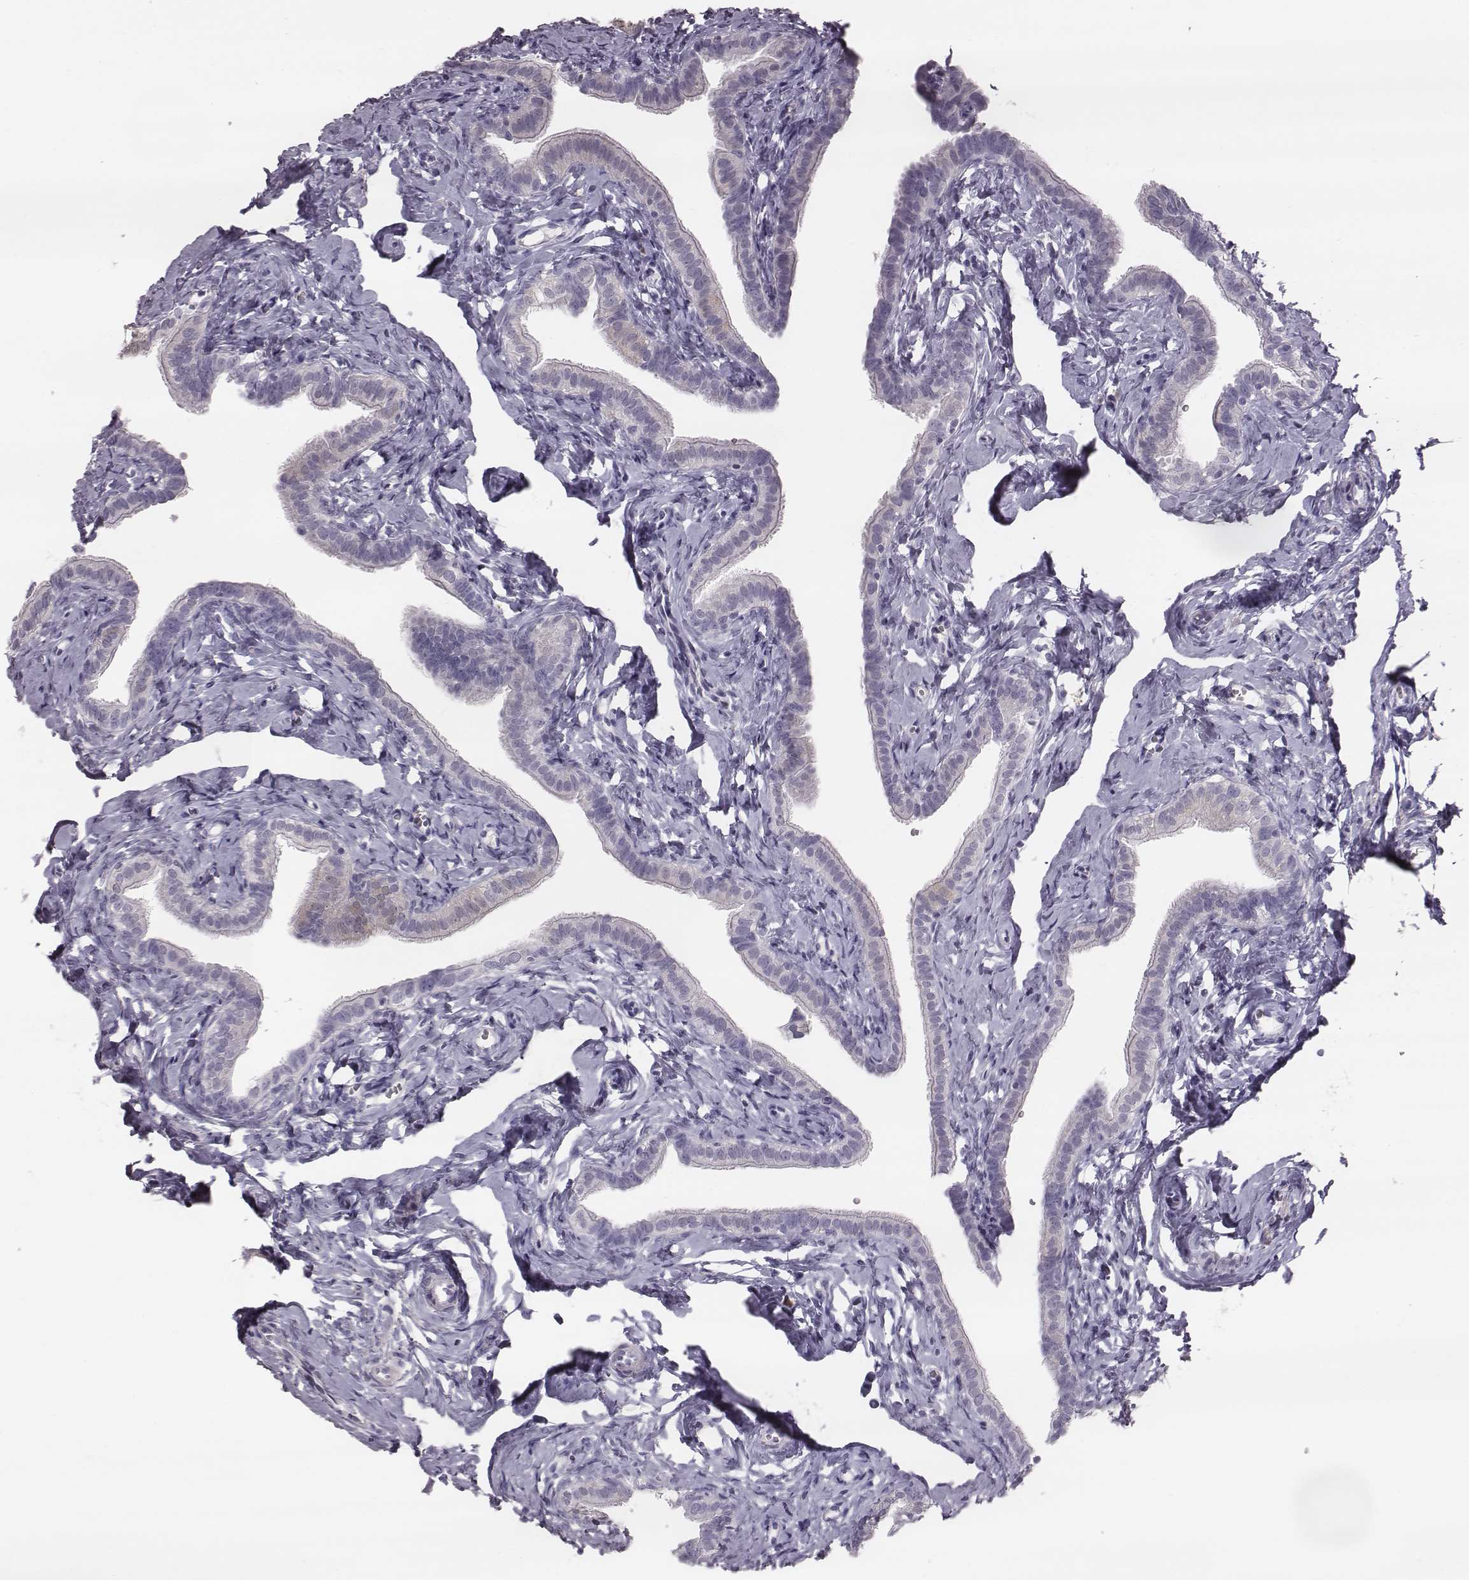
{"staining": {"intensity": "negative", "quantity": "none", "location": "none"}, "tissue": "fallopian tube", "cell_type": "Glandular cells", "image_type": "normal", "snomed": [{"axis": "morphology", "description": "Normal tissue, NOS"}, {"axis": "topography", "description": "Fallopian tube"}], "caption": "A high-resolution photomicrograph shows IHC staining of benign fallopian tube, which demonstrates no significant staining in glandular cells. The staining was performed using DAB (3,3'-diaminobenzidine) to visualize the protein expression in brown, while the nuclei were stained in blue with hematoxylin (Magnification: 20x).", "gene": "CRISP1", "patient": {"sex": "female", "age": 41}}